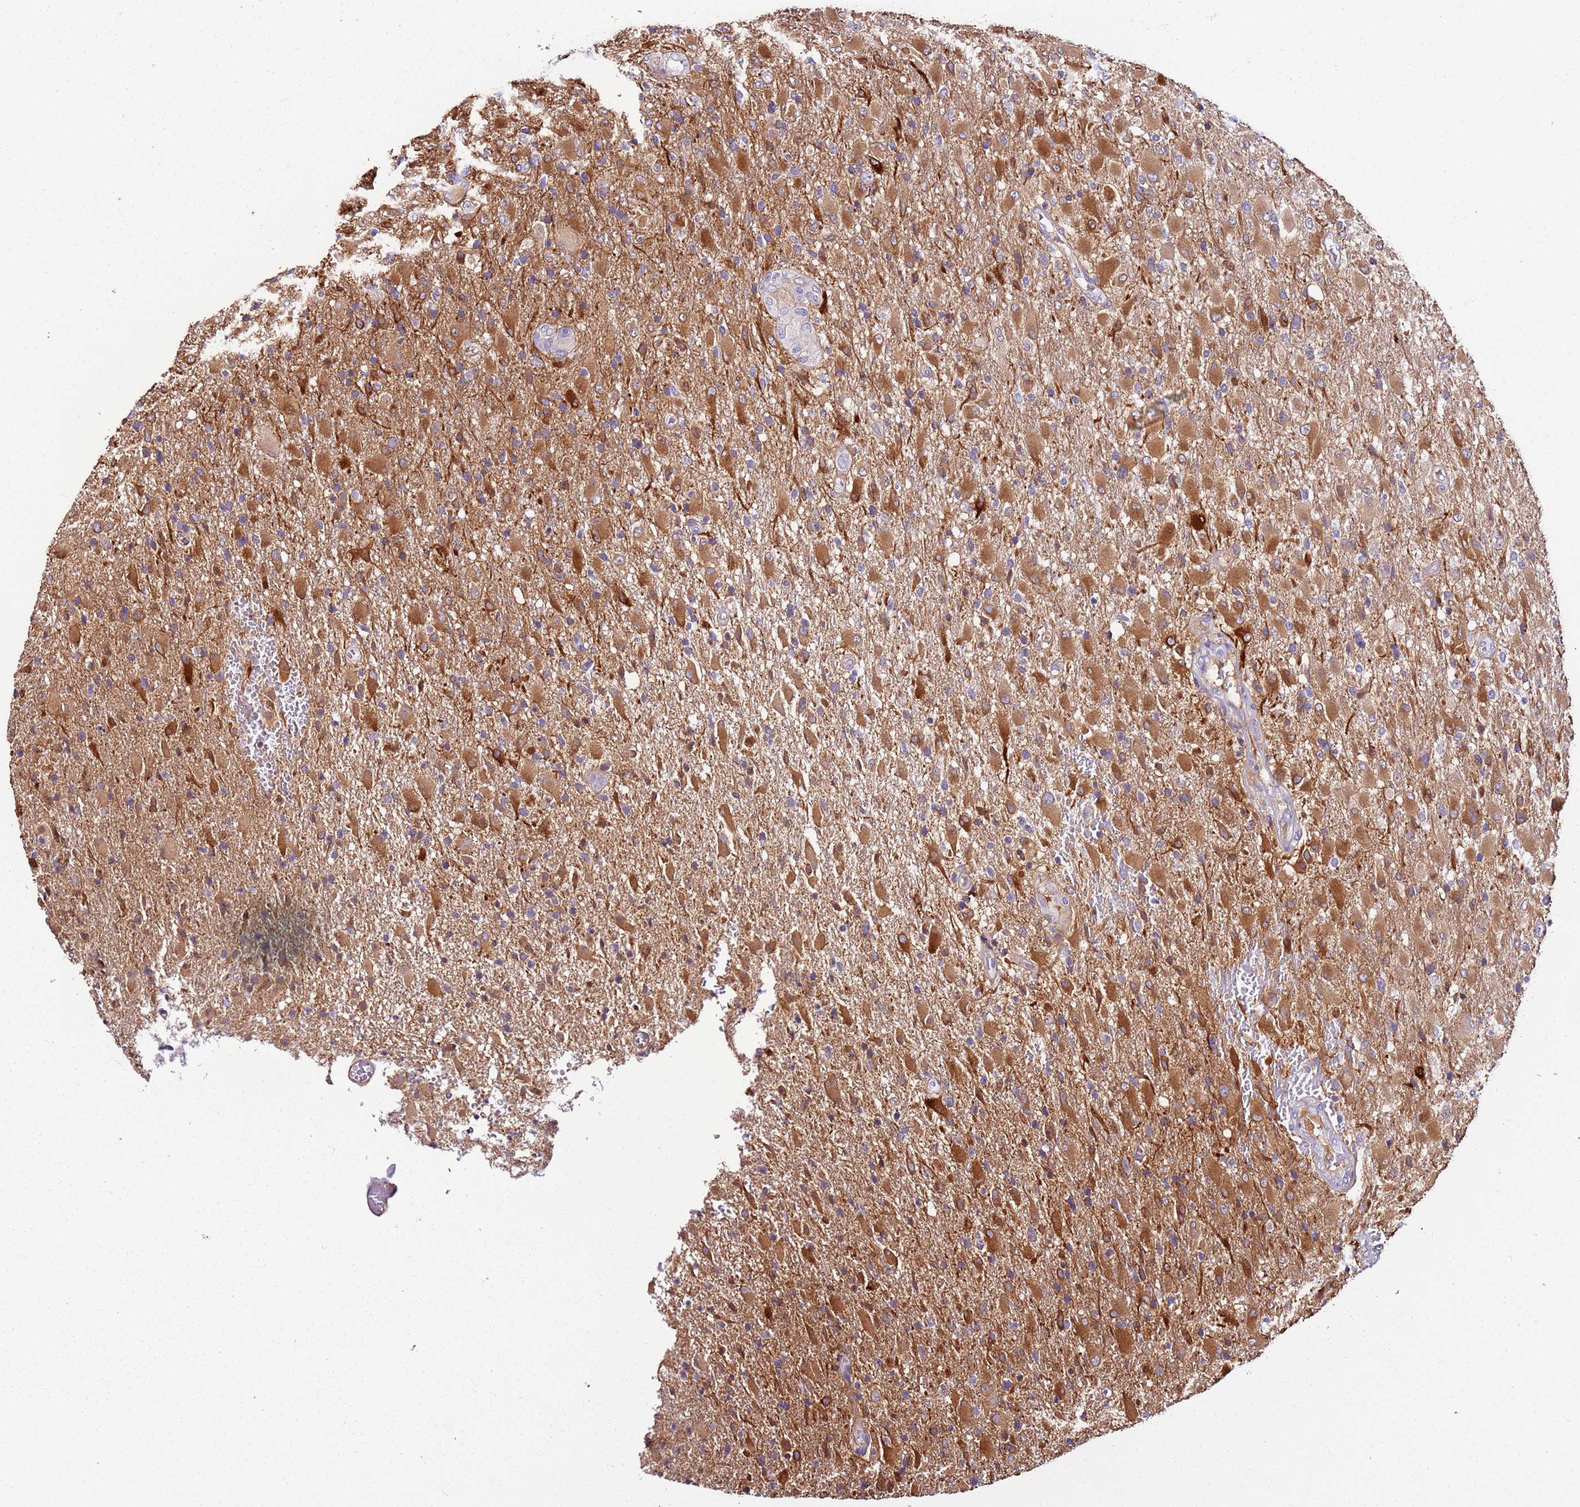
{"staining": {"intensity": "moderate", "quantity": "25%-75%", "location": "cytoplasmic/membranous"}, "tissue": "glioma", "cell_type": "Tumor cells", "image_type": "cancer", "snomed": [{"axis": "morphology", "description": "Glioma, malignant, Low grade"}, {"axis": "topography", "description": "Brain"}], "caption": "A histopathology image of malignant glioma (low-grade) stained for a protein exhibits moderate cytoplasmic/membranous brown staining in tumor cells. Immunohistochemistry (ihc) stains the protein of interest in brown and the nuclei are stained blue.", "gene": "FAM174C", "patient": {"sex": "male", "age": 65}}